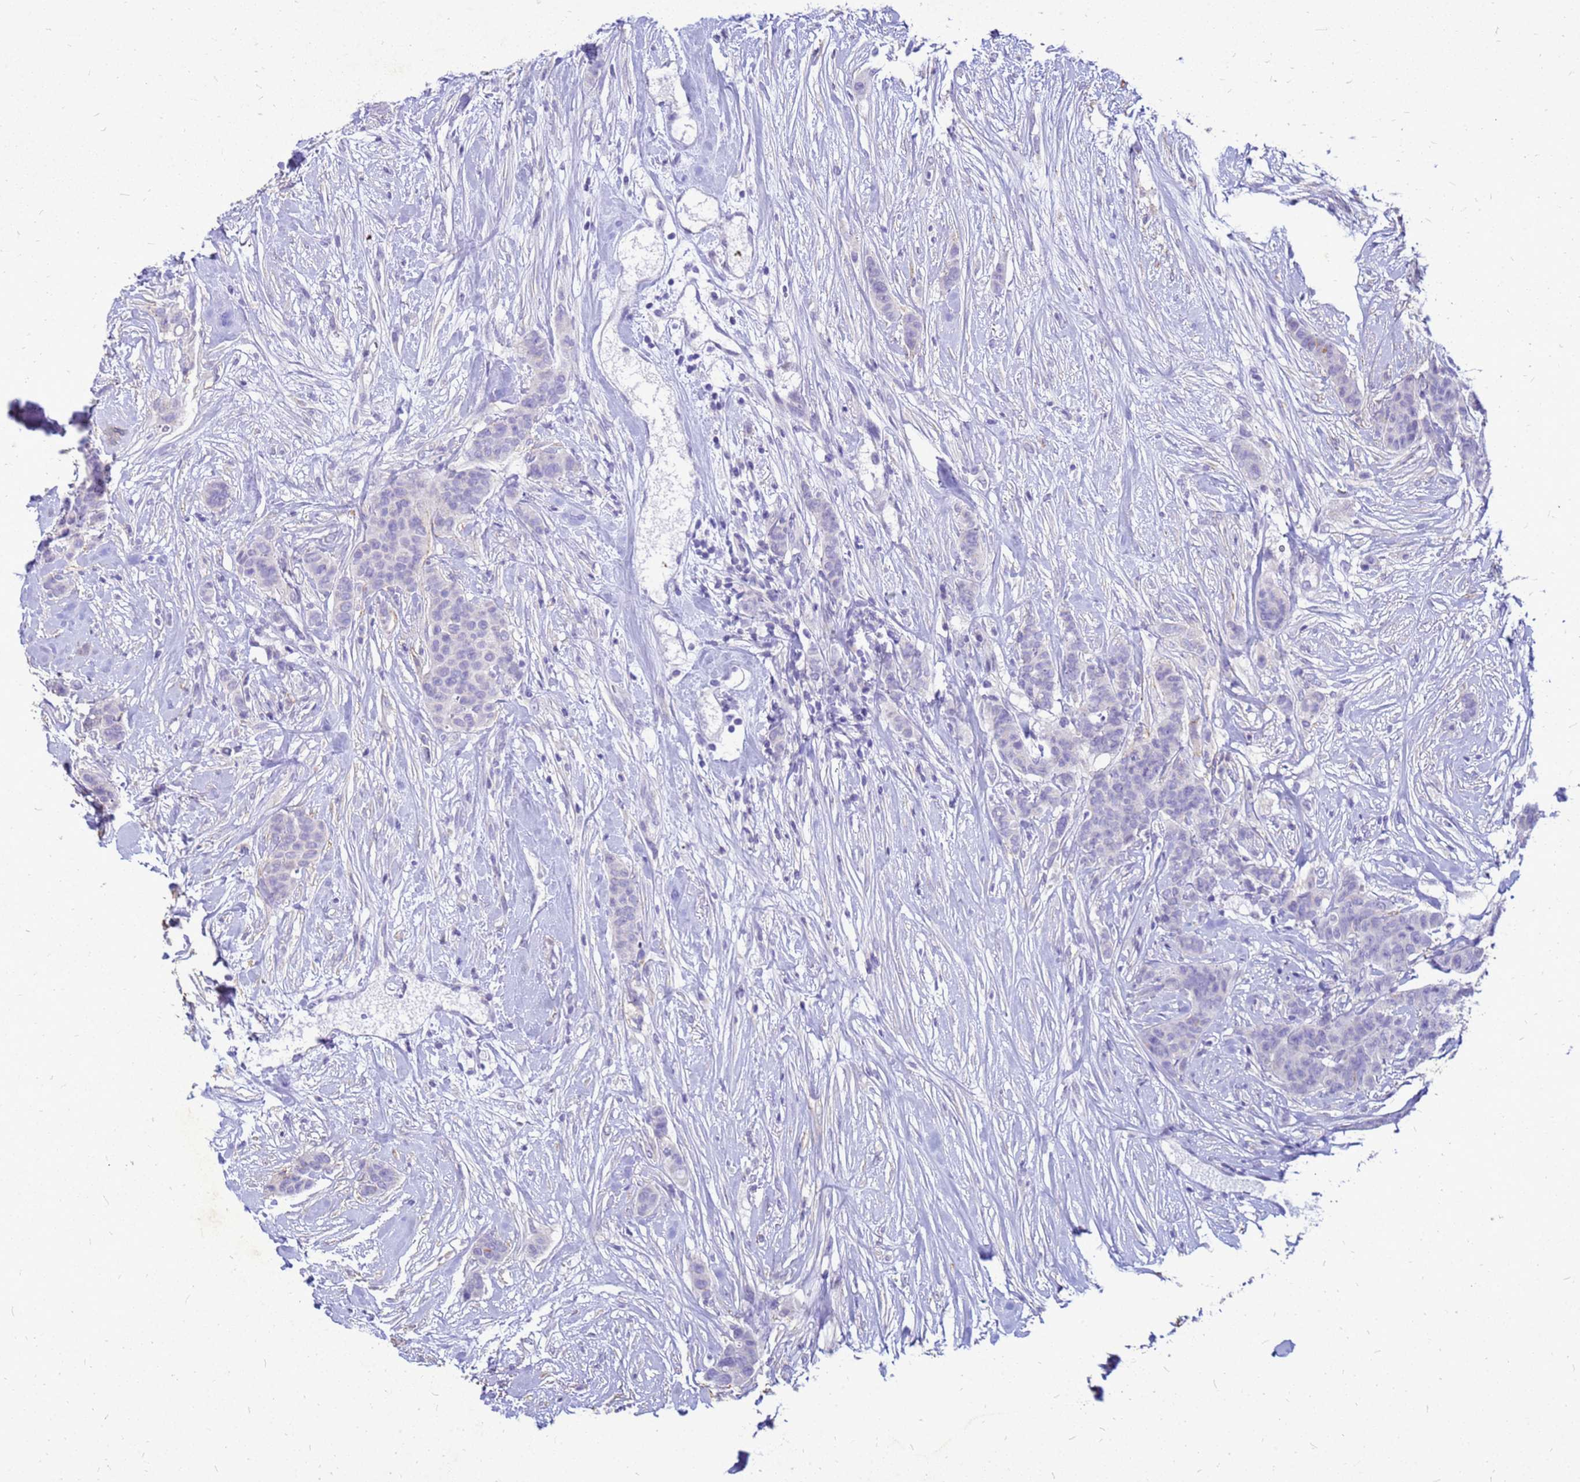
{"staining": {"intensity": "negative", "quantity": "none", "location": "none"}, "tissue": "breast cancer", "cell_type": "Tumor cells", "image_type": "cancer", "snomed": [{"axis": "morphology", "description": "Duct carcinoma"}, {"axis": "topography", "description": "Breast"}], "caption": "Breast cancer (invasive ductal carcinoma) was stained to show a protein in brown. There is no significant staining in tumor cells.", "gene": "AKR1C1", "patient": {"sex": "female", "age": 40}}